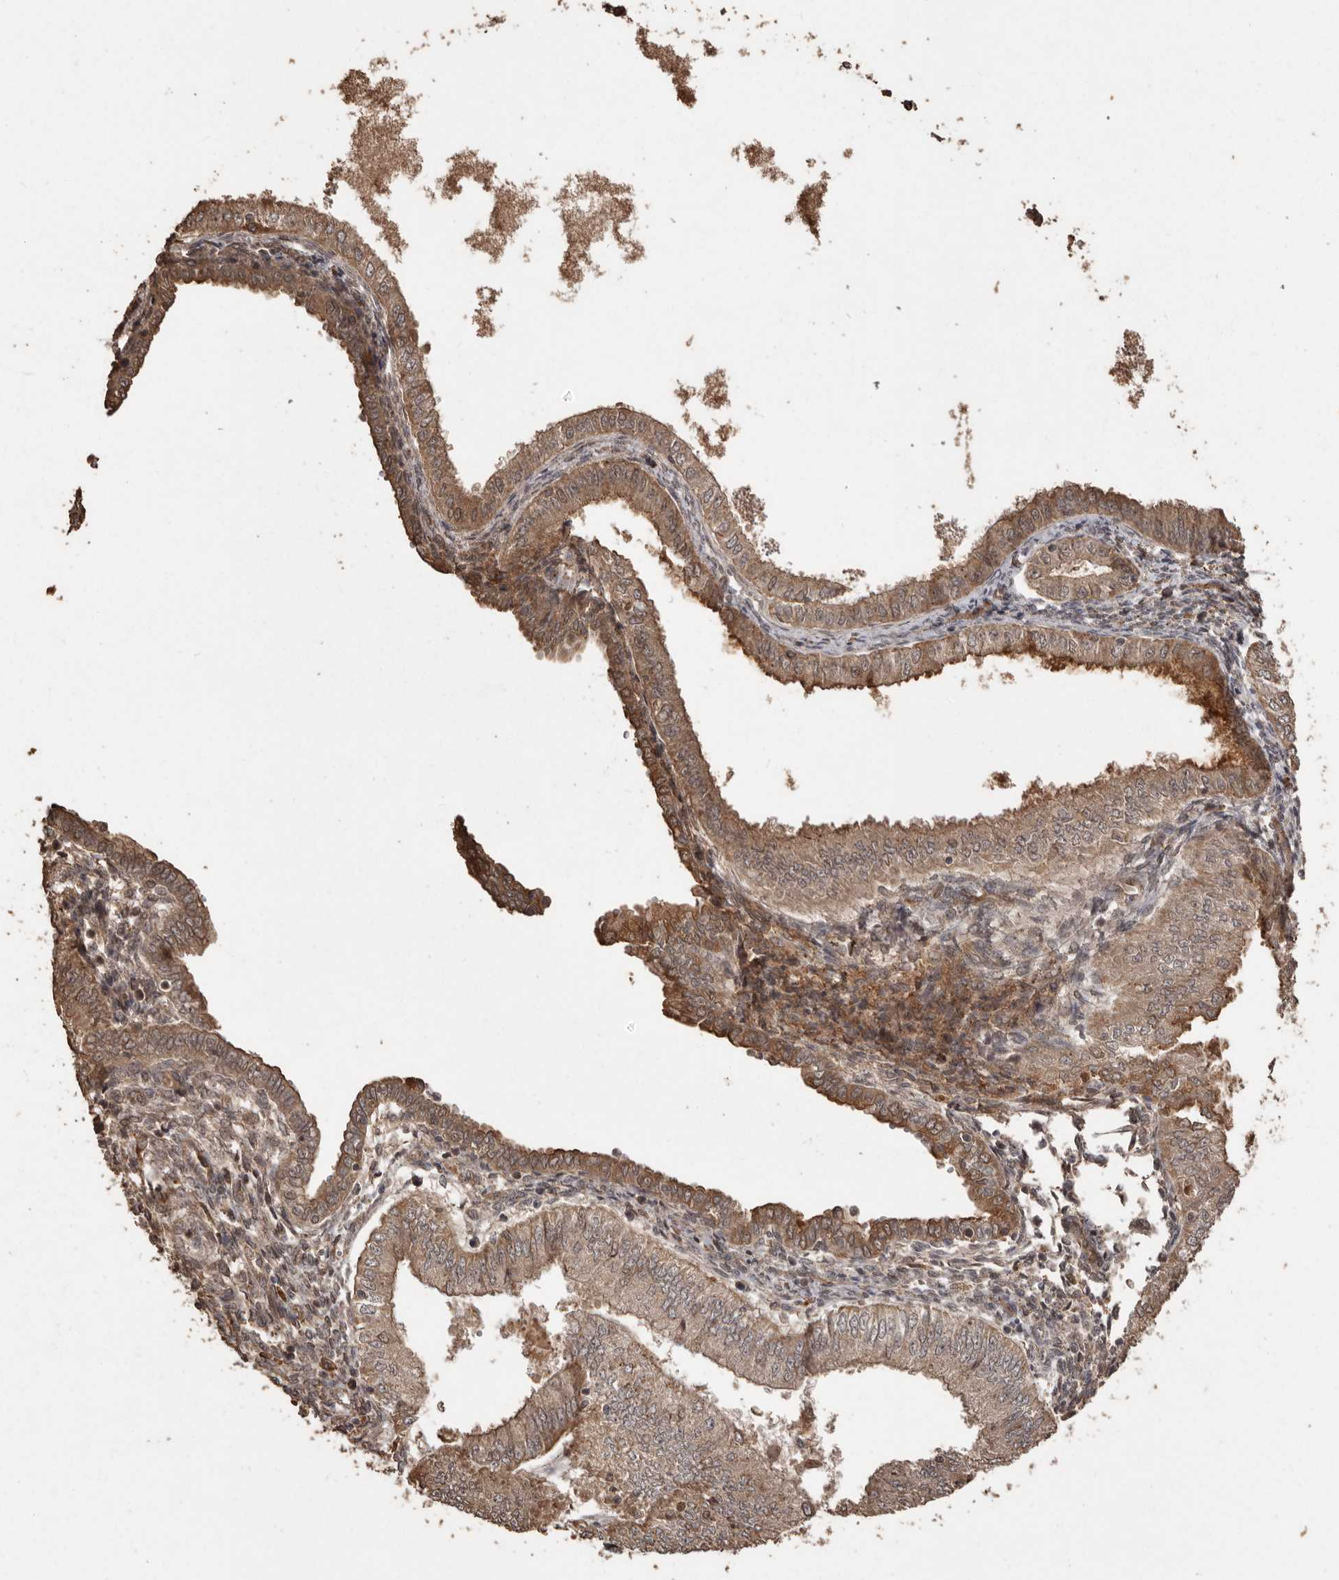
{"staining": {"intensity": "moderate", "quantity": ">75%", "location": "cytoplasmic/membranous"}, "tissue": "endometrial cancer", "cell_type": "Tumor cells", "image_type": "cancer", "snomed": [{"axis": "morphology", "description": "Normal tissue, NOS"}, {"axis": "morphology", "description": "Adenocarcinoma, NOS"}, {"axis": "topography", "description": "Endometrium"}], "caption": "High-magnification brightfield microscopy of endometrial adenocarcinoma stained with DAB (brown) and counterstained with hematoxylin (blue). tumor cells exhibit moderate cytoplasmic/membranous expression is appreciated in approximately>75% of cells.", "gene": "NUP43", "patient": {"sex": "female", "age": 53}}